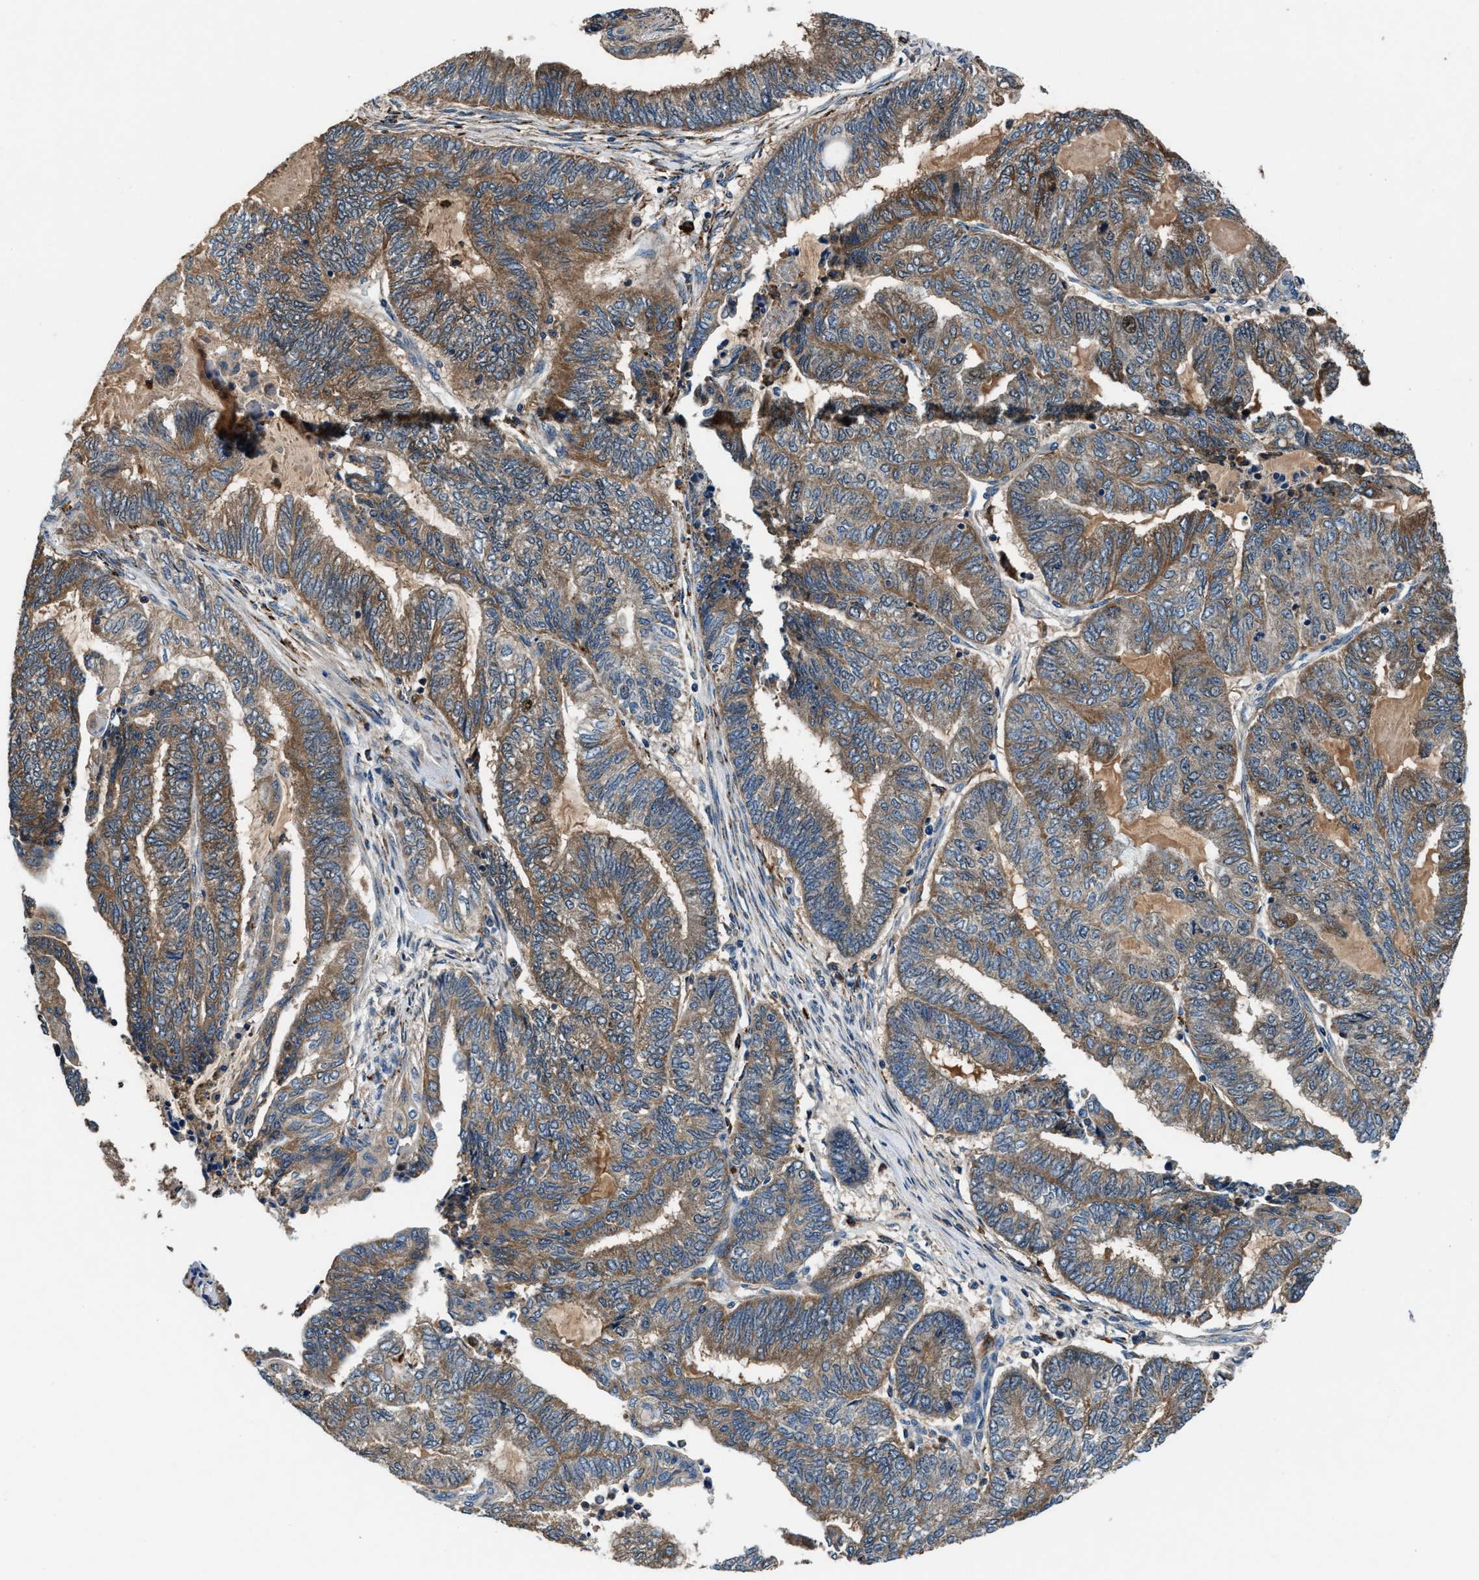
{"staining": {"intensity": "weak", "quantity": ">75%", "location": "cytoplasmic/membranous"}, "tissue": "endometrial cancer", "cell_type": "Tumor cells", "image_type": "cancer", "snomed": [{"axis": "morphology", "description": "Adenocarcinoma, NOS"}, {"axis": "topography", "description": "Uterus"}, {"axis": "topography", "description": "Endometrium"}], "caption": "Approximately >75% of tumor cells in adenocarcinoma (endometrial) reveal weak cytoplasmic/membranous protein staining as visualized by brown immunohistochemical staining.", "gene": "FAM221A", "patient": {"sex": "female", "age": 70}}